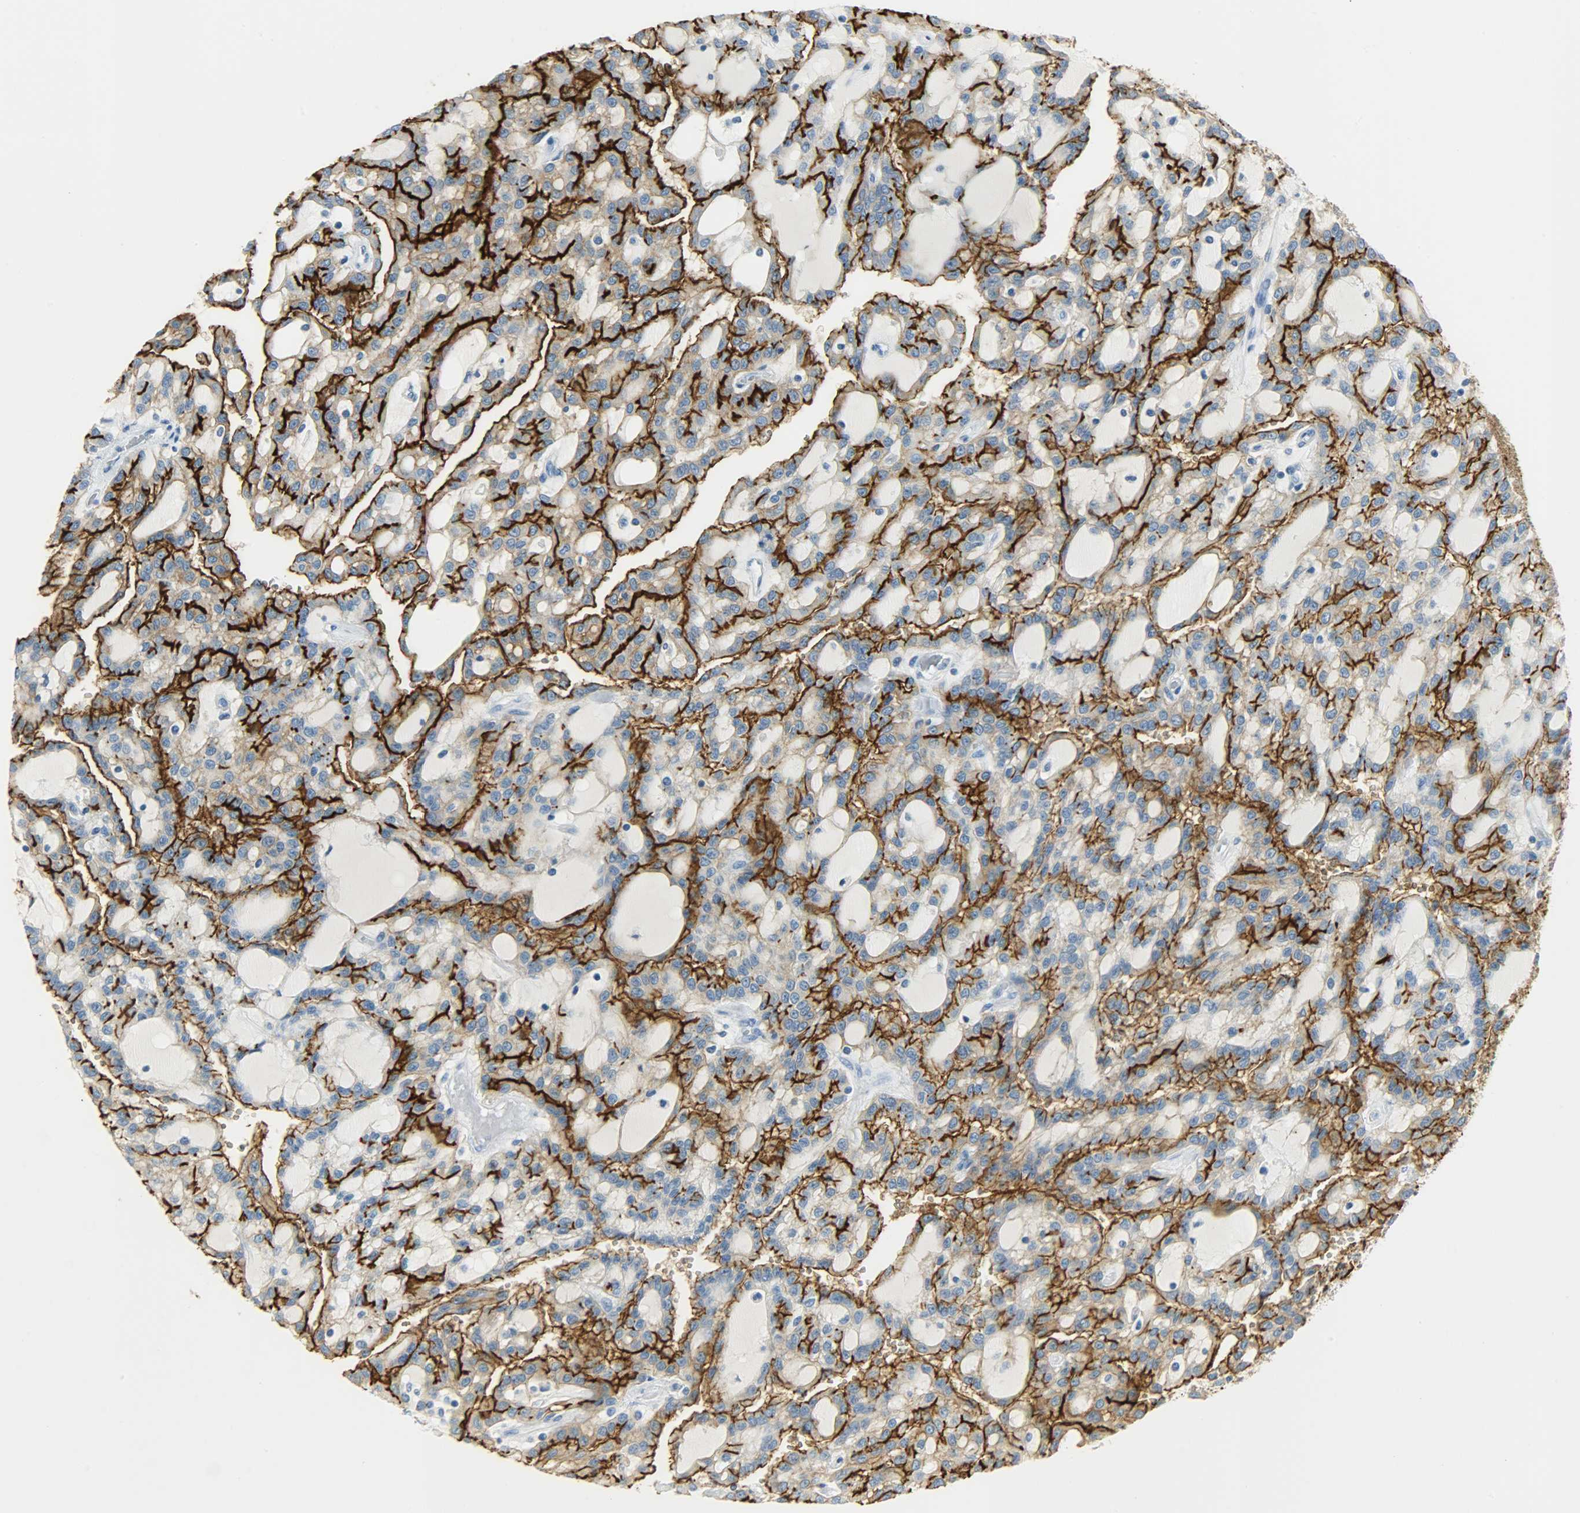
{"staining": {"intensity": "strong", "quantity": ">75%", "location": "cytoplasmic/membranous"}, "tissue": "renal cancer", "cell_type": "Tumor cells", "image_type": "cancer", "snomed": [{"axis": "morphology", "description": "Adenocarcinoma, NOS"}, {"axis": "topography", "description": "Kidney"}], "caption": "Immunohistochemistry (IHC) (DAB (3,3'-diaminobenzidine)) staining of human renal adenocarcinoma demonstrates strong cytoplasmic/membranous protein positivity in about >75% of tumor cells. The staining is performed using DAB brown chromogen to label protein expression. The nuclei are counter-stained blue using hematoxylin.", "gene": "PROM1", "patient": {"sex": "male", "age": 63}}